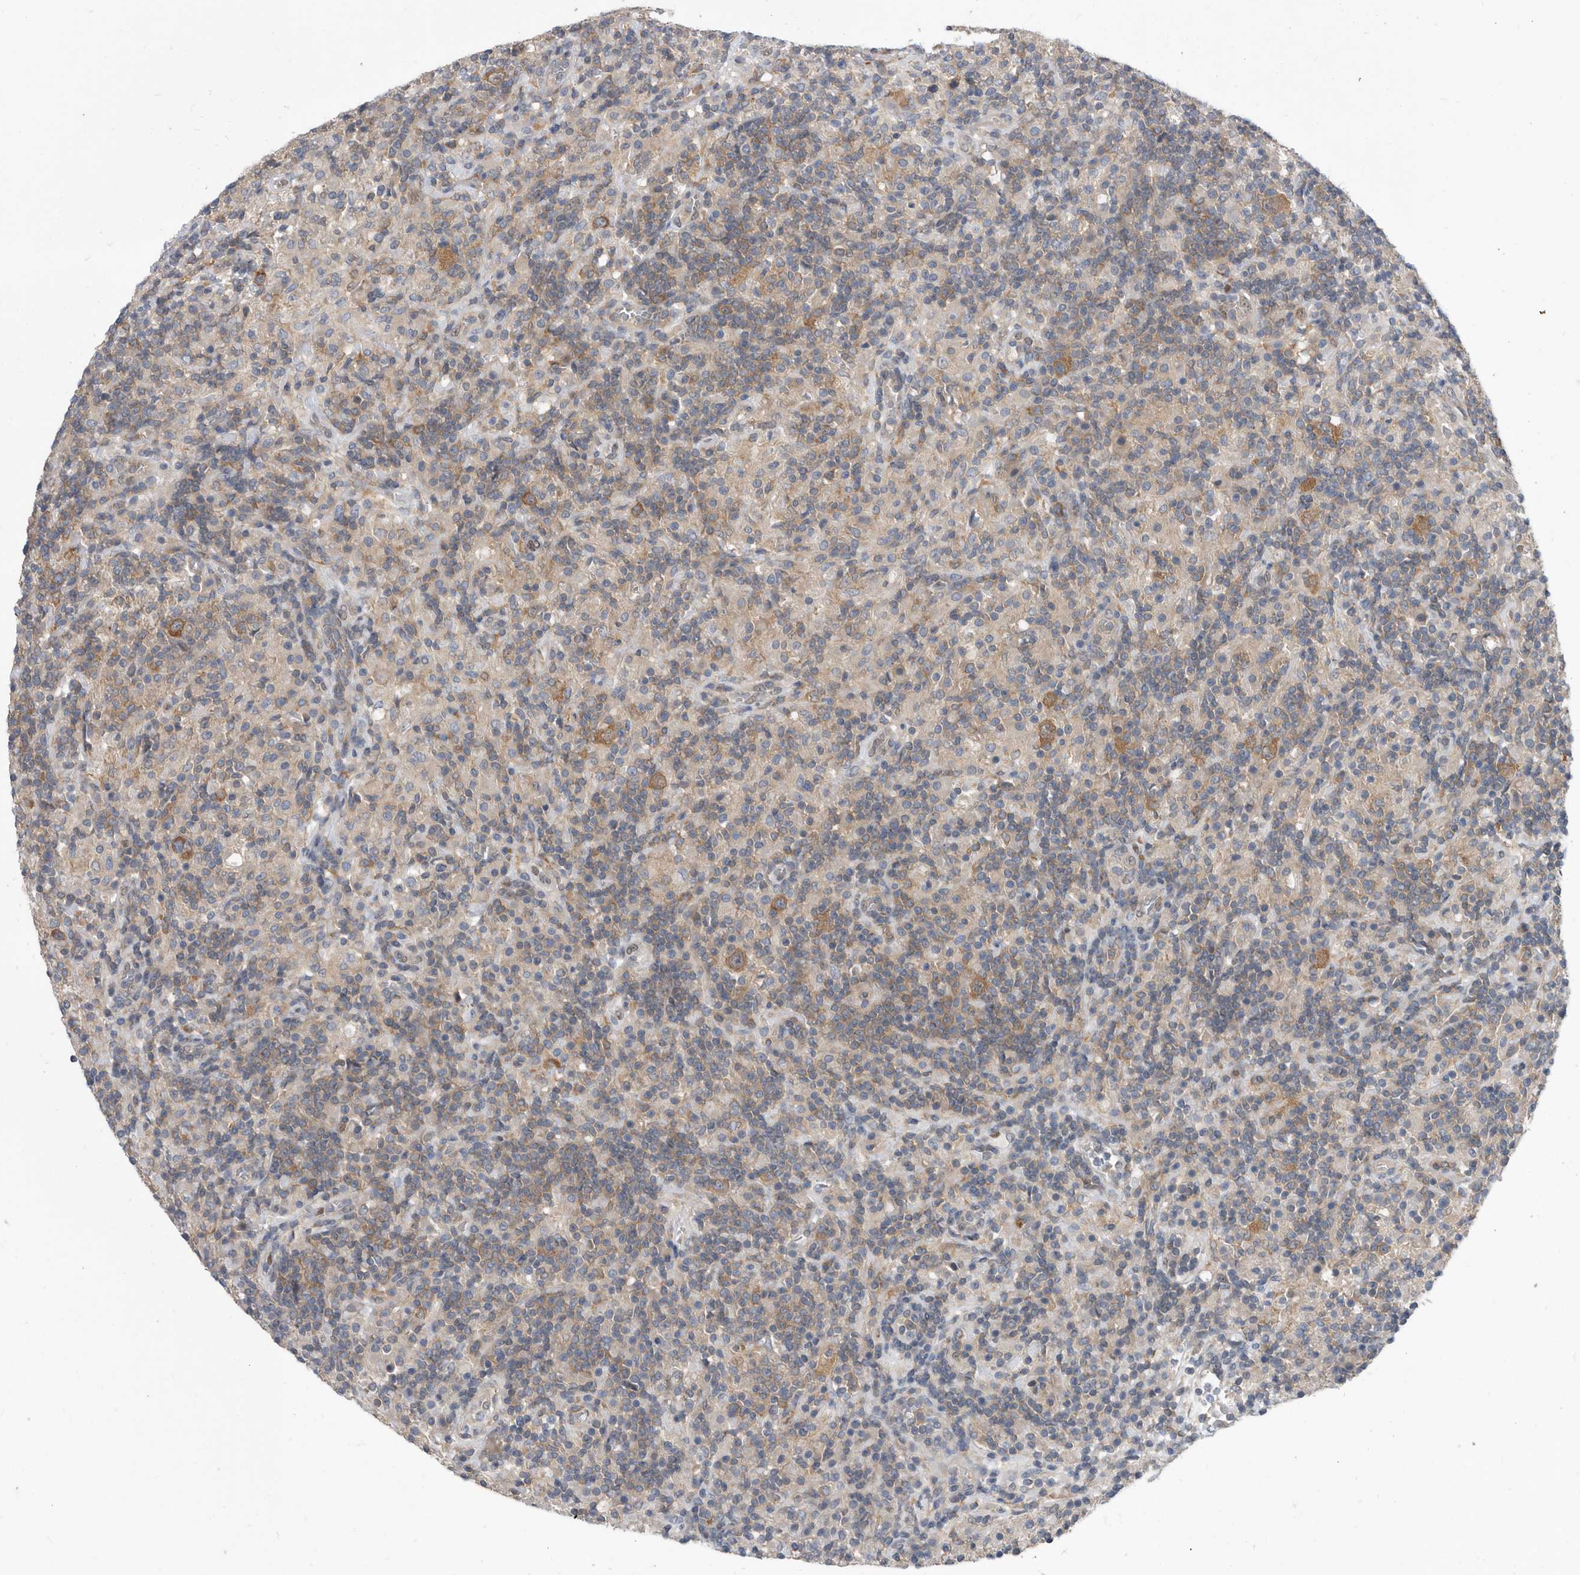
{"staining": {"intensity": "moderate", "quantity": ">75%", "location": "cytoplasmic/membranous"}, "tissue": "lymphoma", "cell_type": "Tumor cells", "image_type": "cancer", "snomed": [{"axis": "morphology", "description": "Hodgkin's disease, NOS"}, {"axis": "topography", "description": "Lymph node"}], "caption": "Tumor cells reveal medium levels of moderate cytoplasmic/membranous expression in about >75% of cells in lymphoma. (brown staining indicates protein expression, while blue staining denotes nuclei).", "gene": "CCT4", "patient": {"sex": "male", "age": 70}}